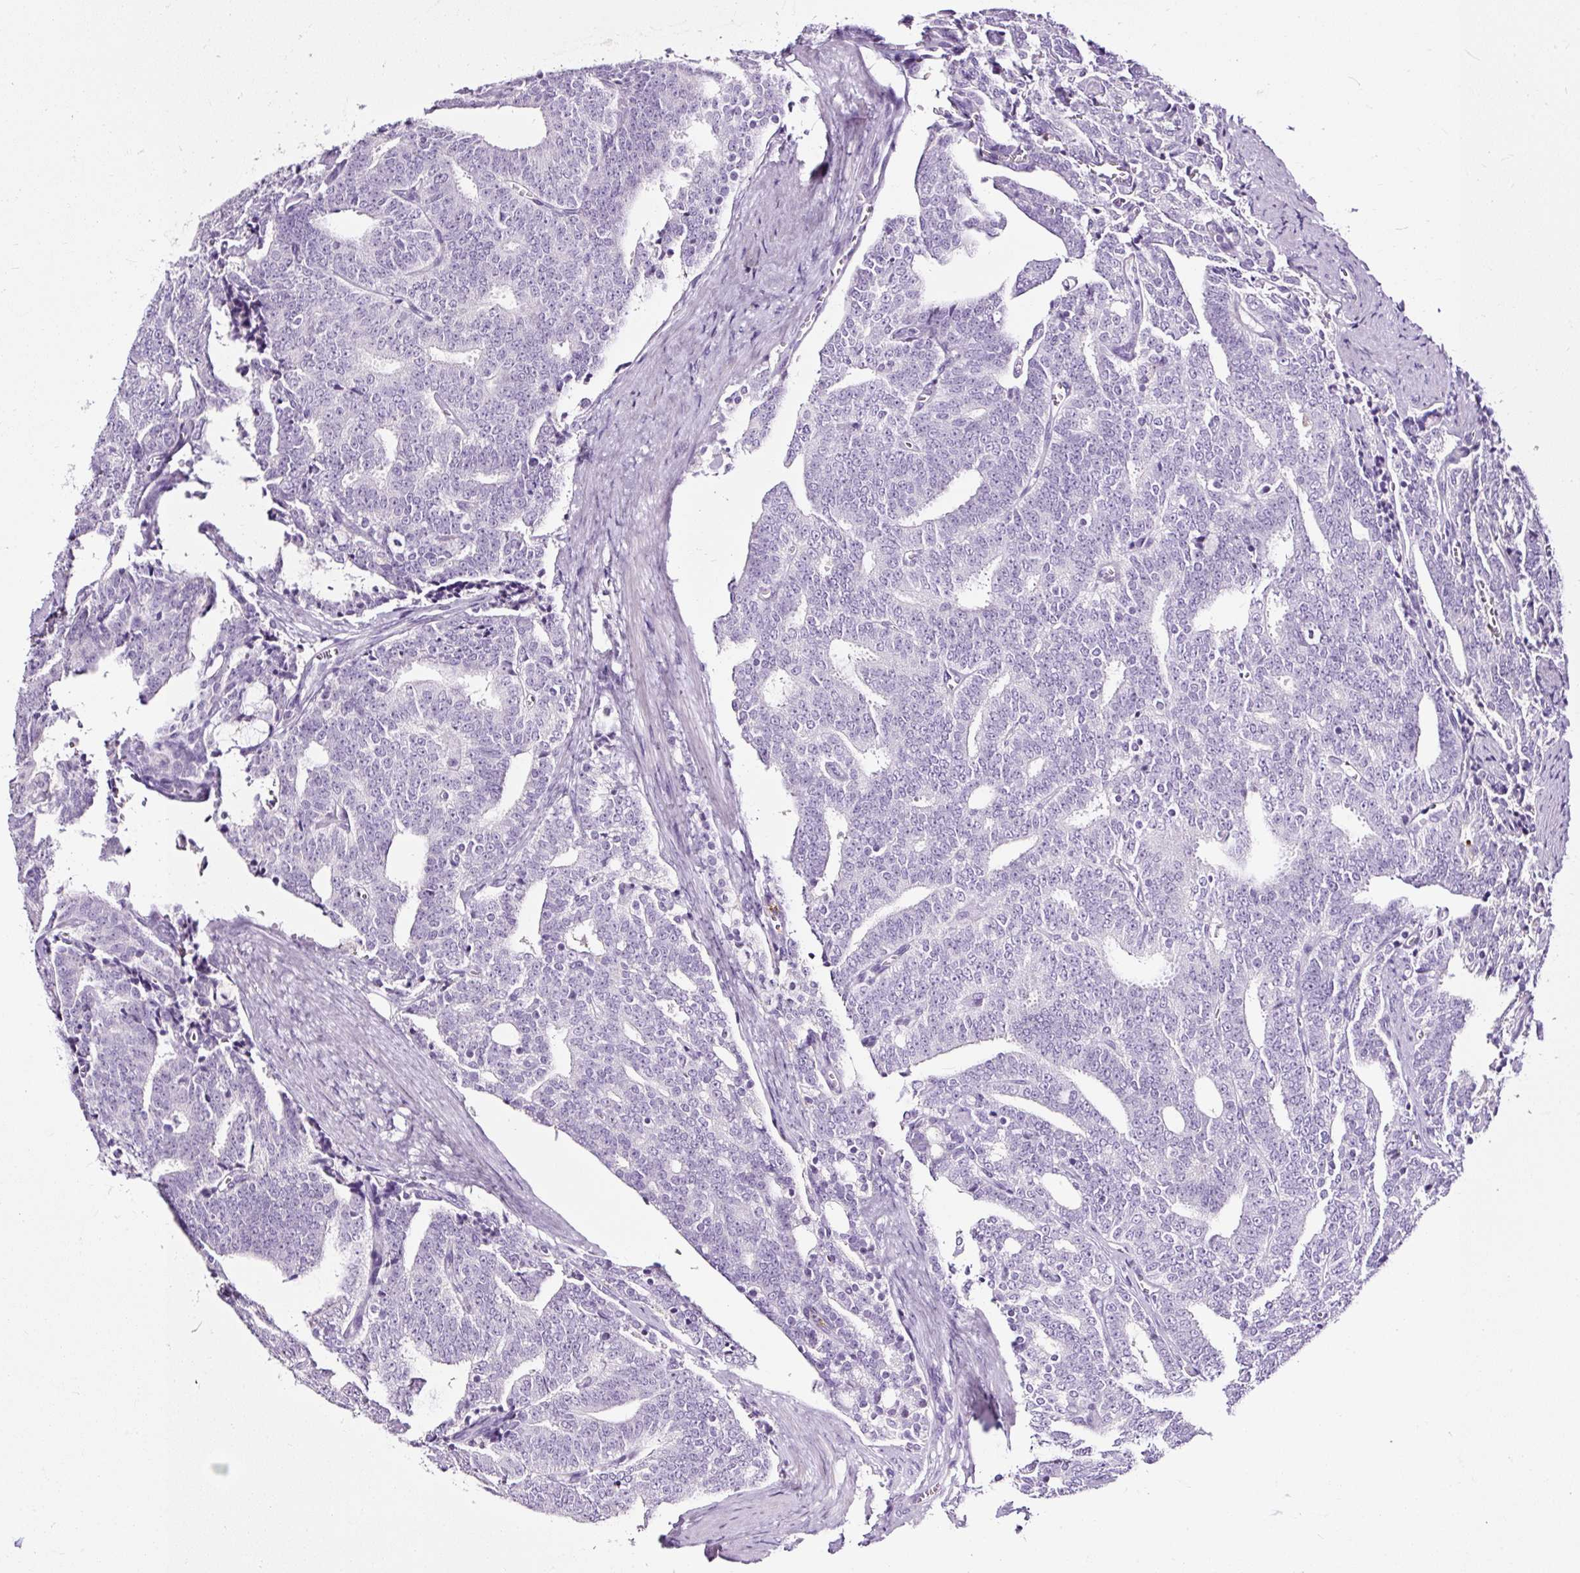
{"staining": {"intensity": "negative", "quantity": "none", "location": "none"}, "tissue": "prostate cancer", "cell_type": "Tumor cells", "image_type": "cancer", "snomed": [{"axis": "morphology", "description": "Adenocarcinoma, High grade"}, {"axis": "topography", "description": "Prostate and seminal vesicle, NOS"}], "caption": "Human prostate high-grade adenocarcinoma stained for a protein using immunohistochemistry (IHC) demonstrates no staining in tumor cells.", "gene": "SLC7A8", "patient": {"sex": "male", "age": 67}}